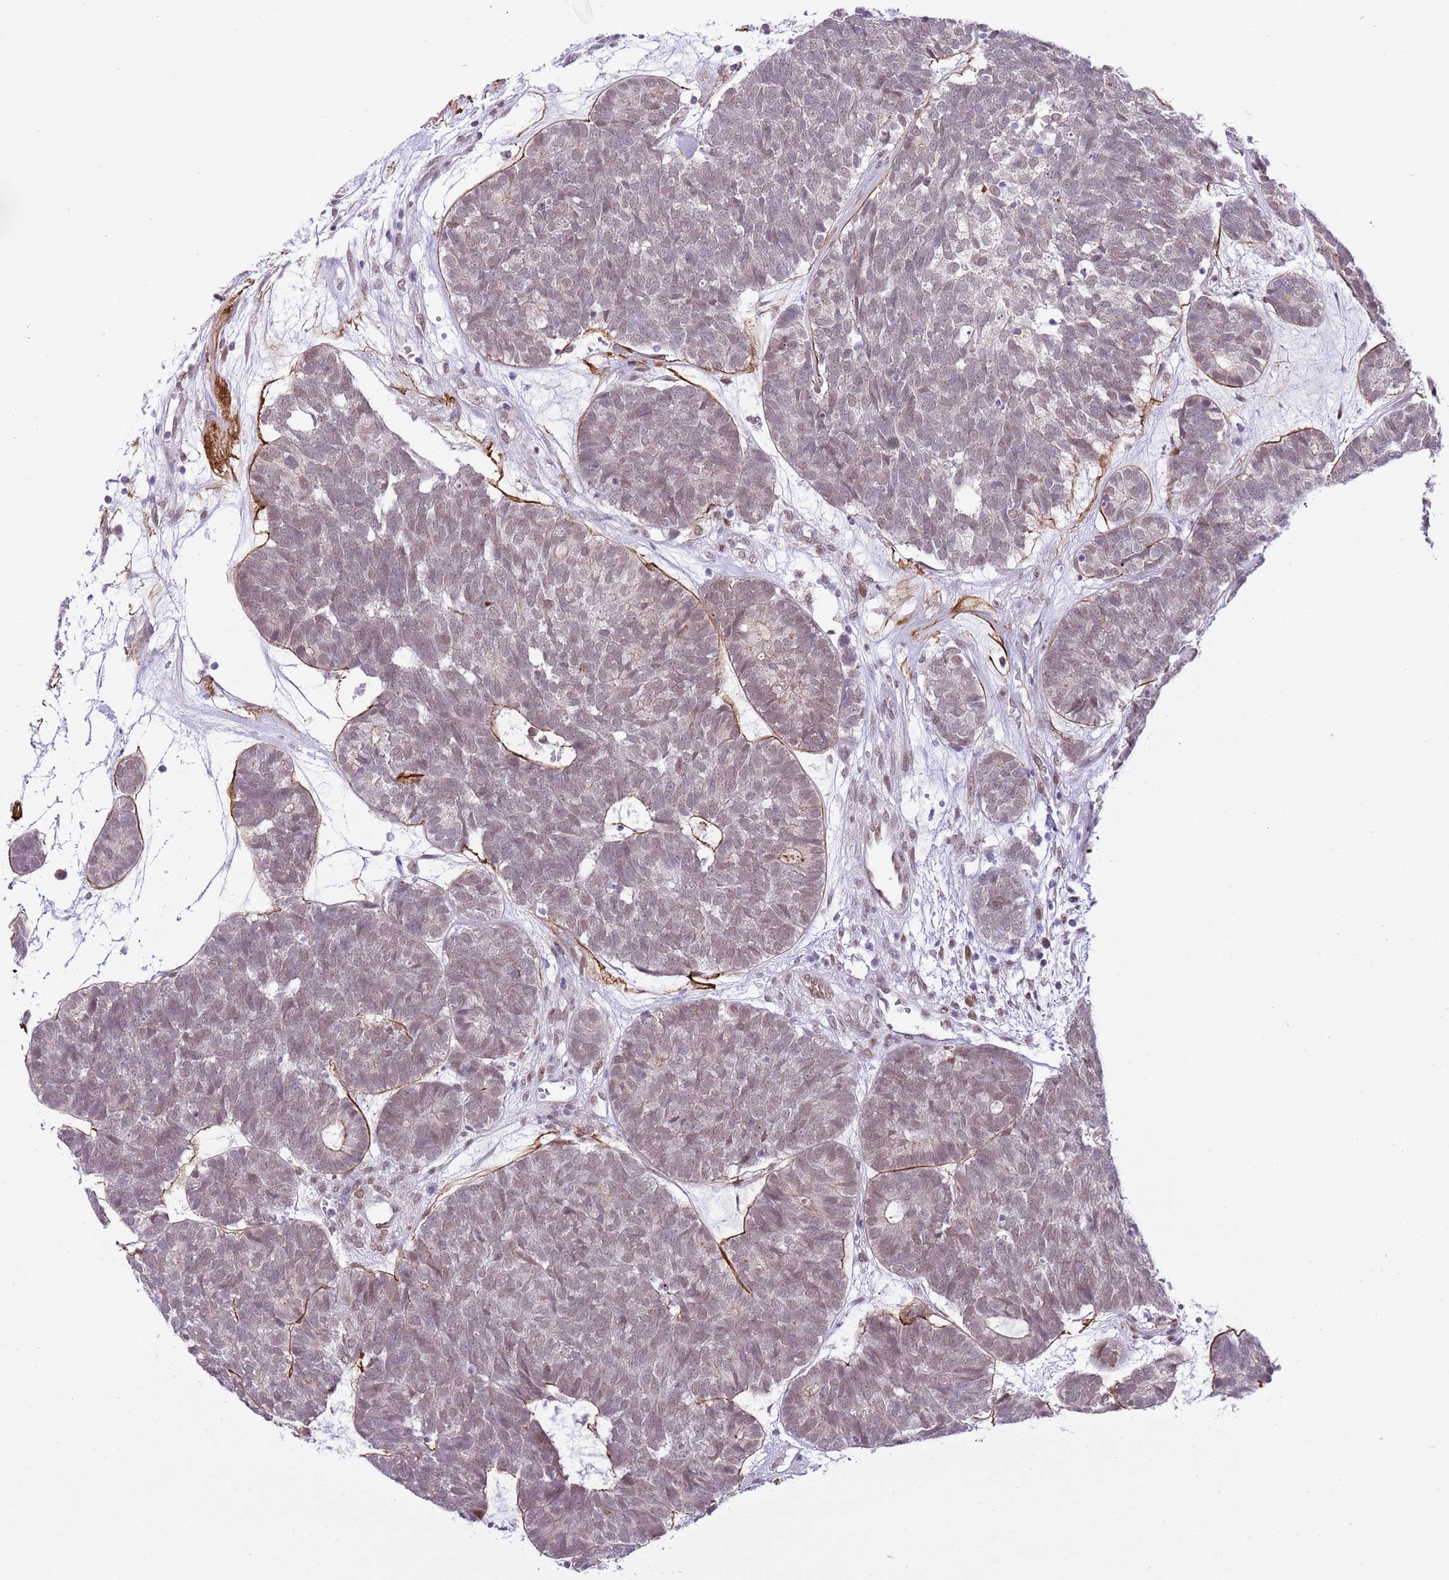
{"staining": {"intensity": "weak", "quantity": ">75%", "location": "nuclear"}, "tissue": "head and neck cancer", "cell_type": "Tumor cells", "image_type": "cancer", "snomed": [{"axis": "morphology", "description": "Adenocarcinoma, NOS"}, {"axis": "topography", "description": "Head-Neck"}], "caption": "DAB (3,3'-diaminobenzidine) immunohistochemical staining of head and neck cancer (adenocarcinoma) shows weak nuclear protein staining in approximately >75% of tumor cells. (Brightfield microscopy of DAB IHC at high magnification).", "gene": "NACC2", "patient": {"sex": "female", "age": 81}}